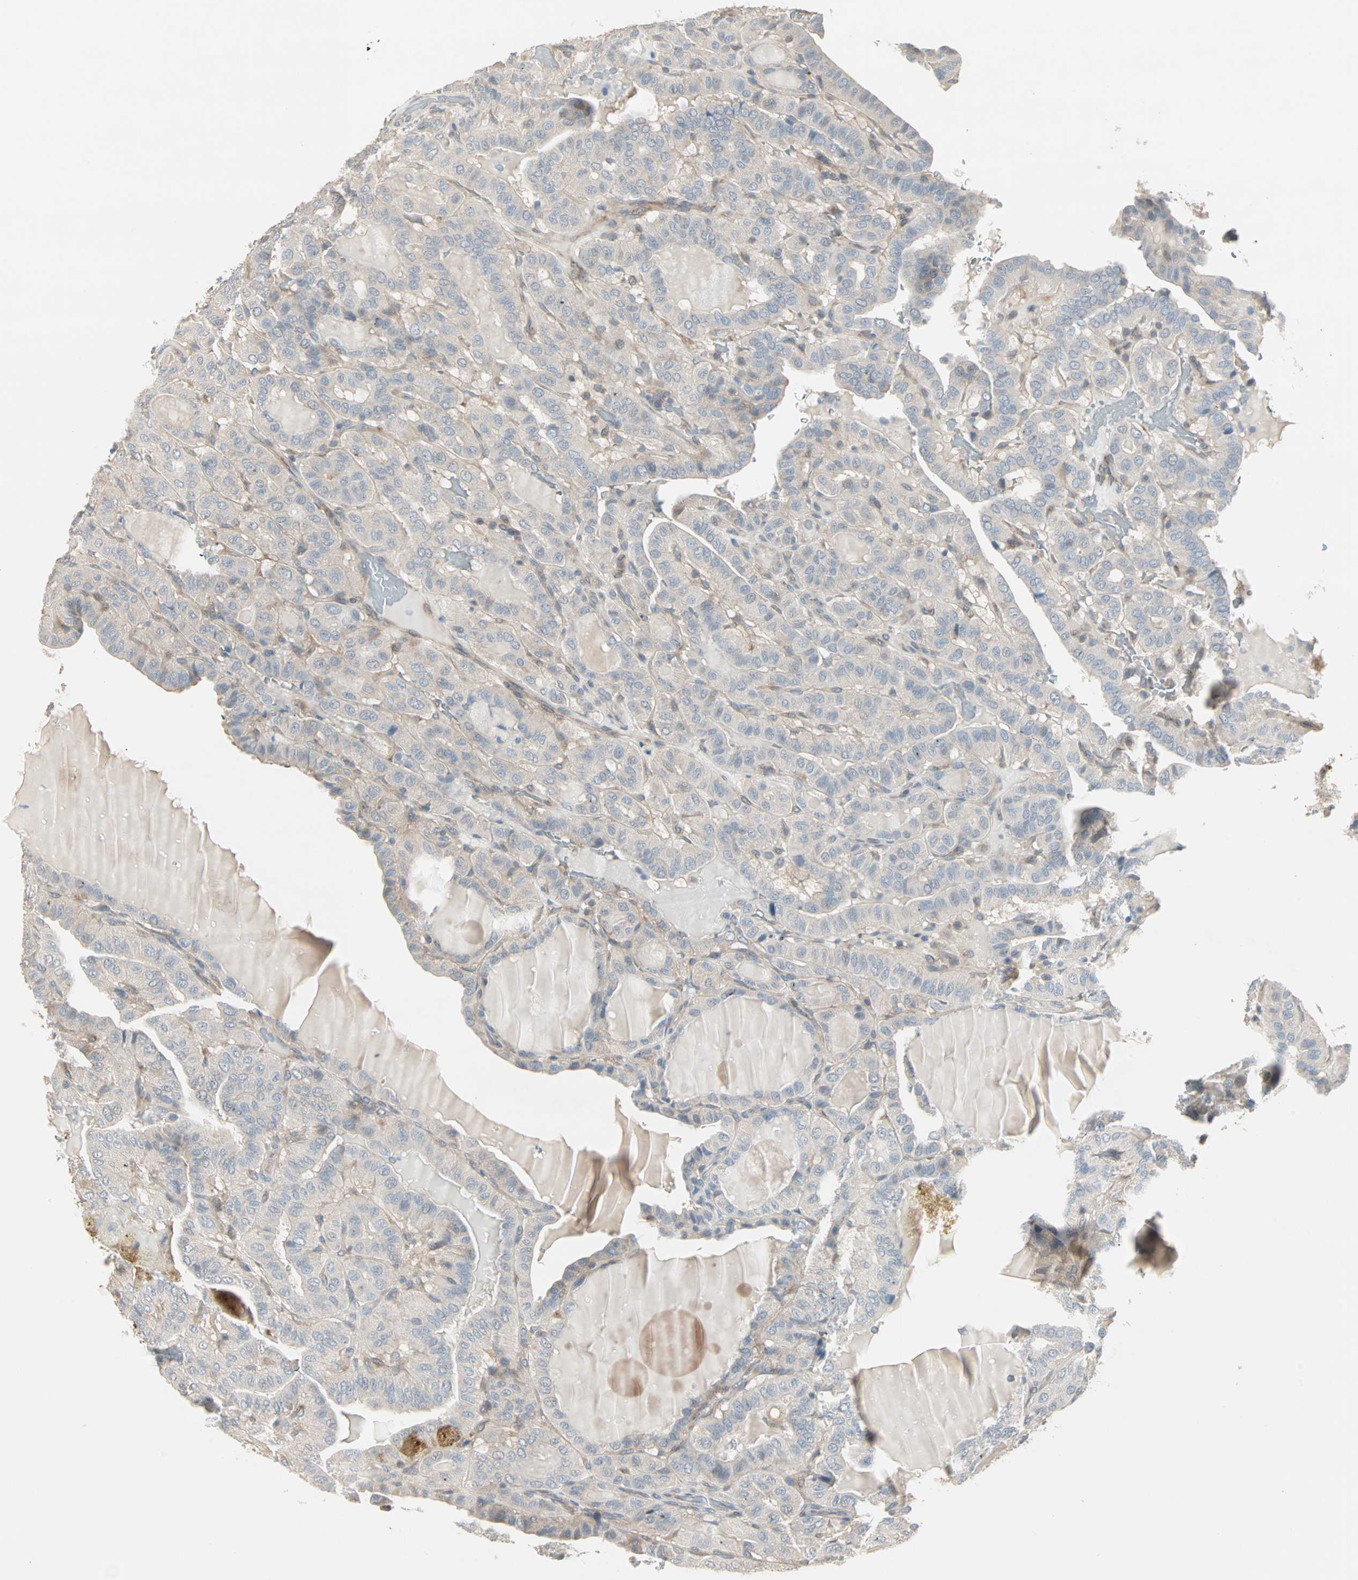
{"staining": {"intensity": "weak", "quantity": "25%-75%", "location": "cytoplasmic/membranous"}, "tissue": "thyroid cancer", "cell_type": "Tumor cells", "image_type": "cancer", "snomed": [{"axis": "morphology", "description": "Papillary adenocarcinoma, NOS"}, {"axis": "topography", "description": "Thyroid gland"}], "caption": "Immunohistochemistry (IHC) micrograph of thyroid papillary adenocarcinoma stained for a protein (brown), which displays low levels of weak cytoplasmic/membranous positivity in approximately 25%-75% of tumor cells.", "gene": "ZFP36", "patient": {"sex": "male", "age": 77}}